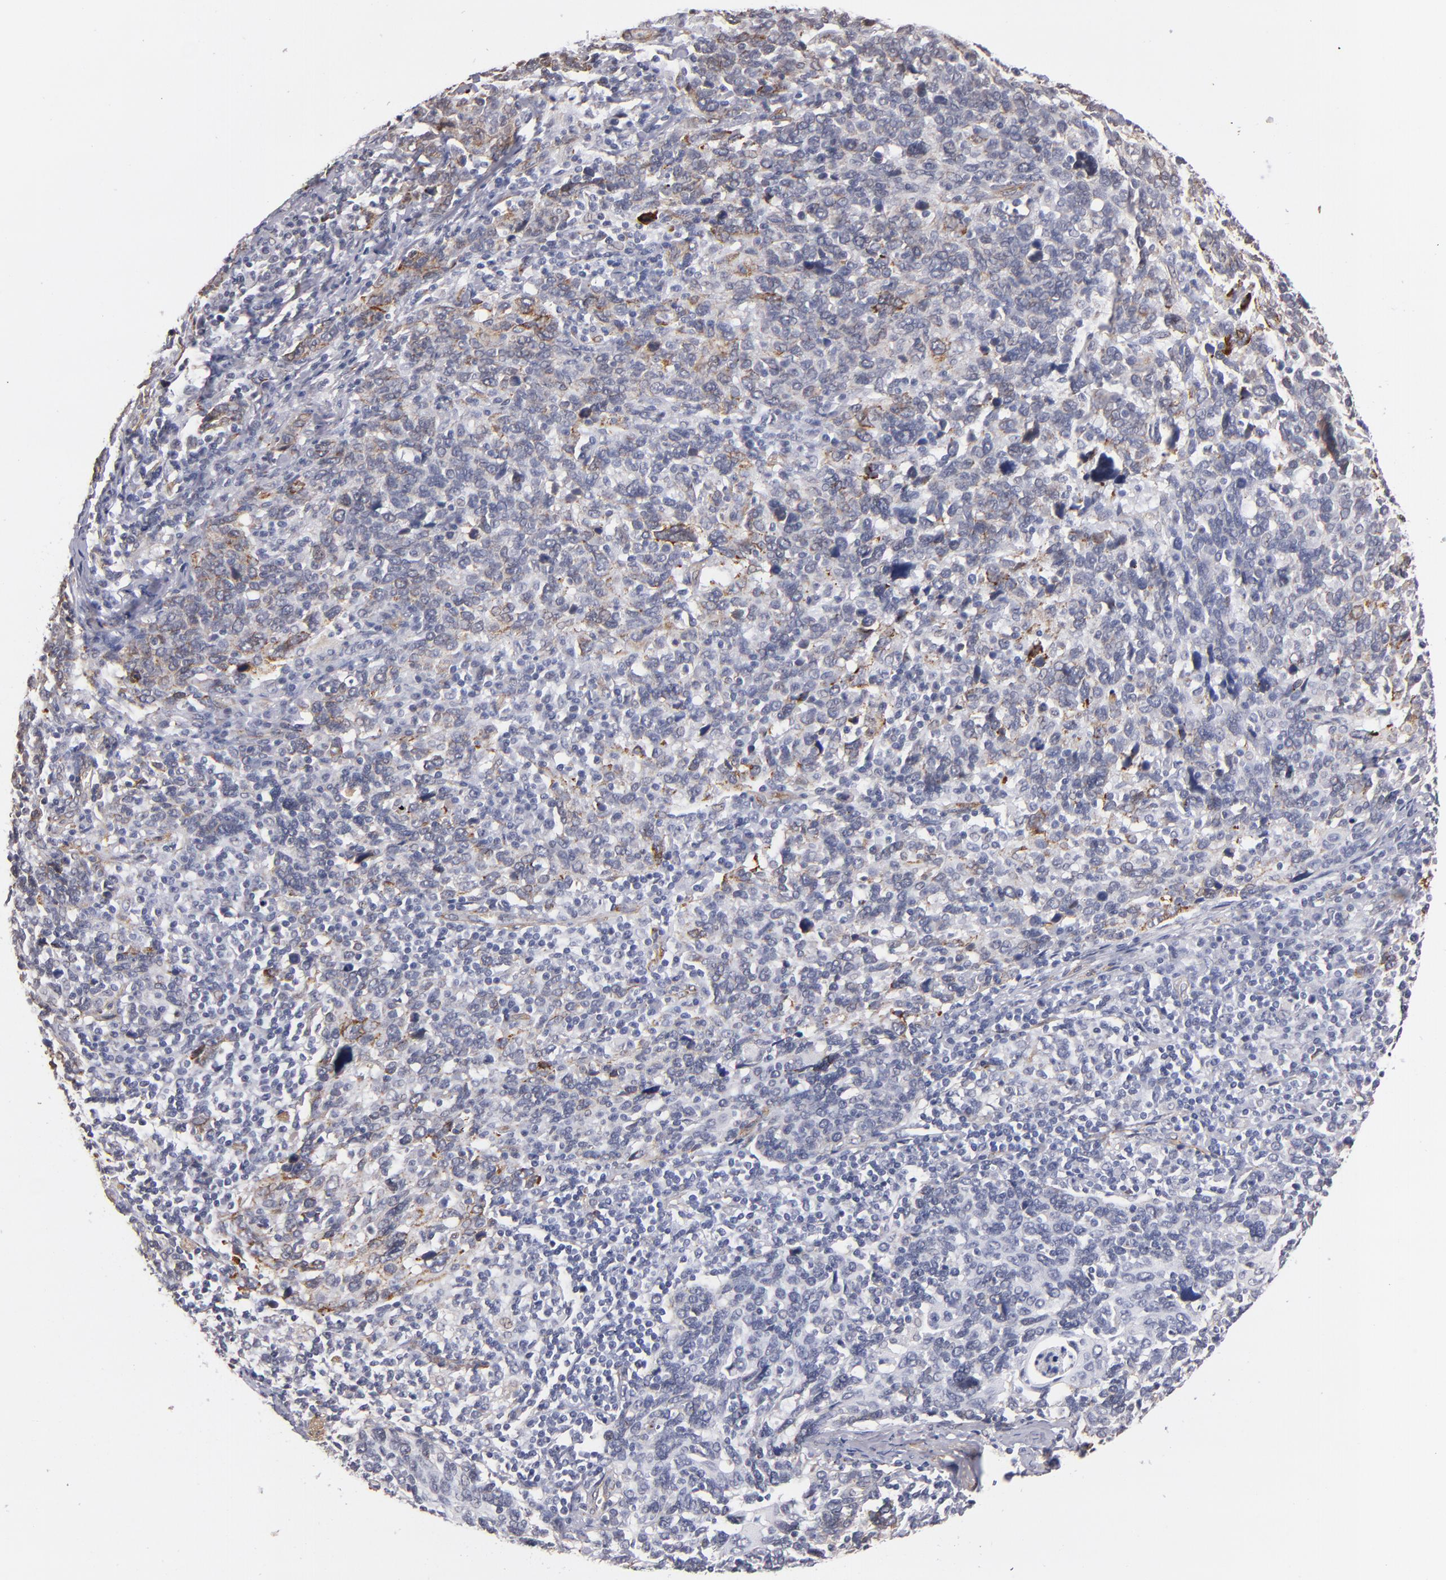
{"staining": {"intensity": "moderate", "quantity": "<25%", "location": "cytoplasmic/membranous"}, "tissue": "cervical cancer", "cell_type": "Tumor cells", "image_type": "cancer", "snomed": [{"axis": "morphology", "description": "Squamous cell carcinoma, NOS"}, {"axis": "topography", "description": "Cervix"}], "caption": "This micrograph shows cervical squamous cell carcinoma stained with immunohistochemistry (IHC) to label a protein in brown. The cytoplasmic/membranous of tumor cells show moderate positivity for the protein. Nuclei are counter-stained blue.", "gene": "LAMC1", "patient": {"sex": "female", "age": 41}}